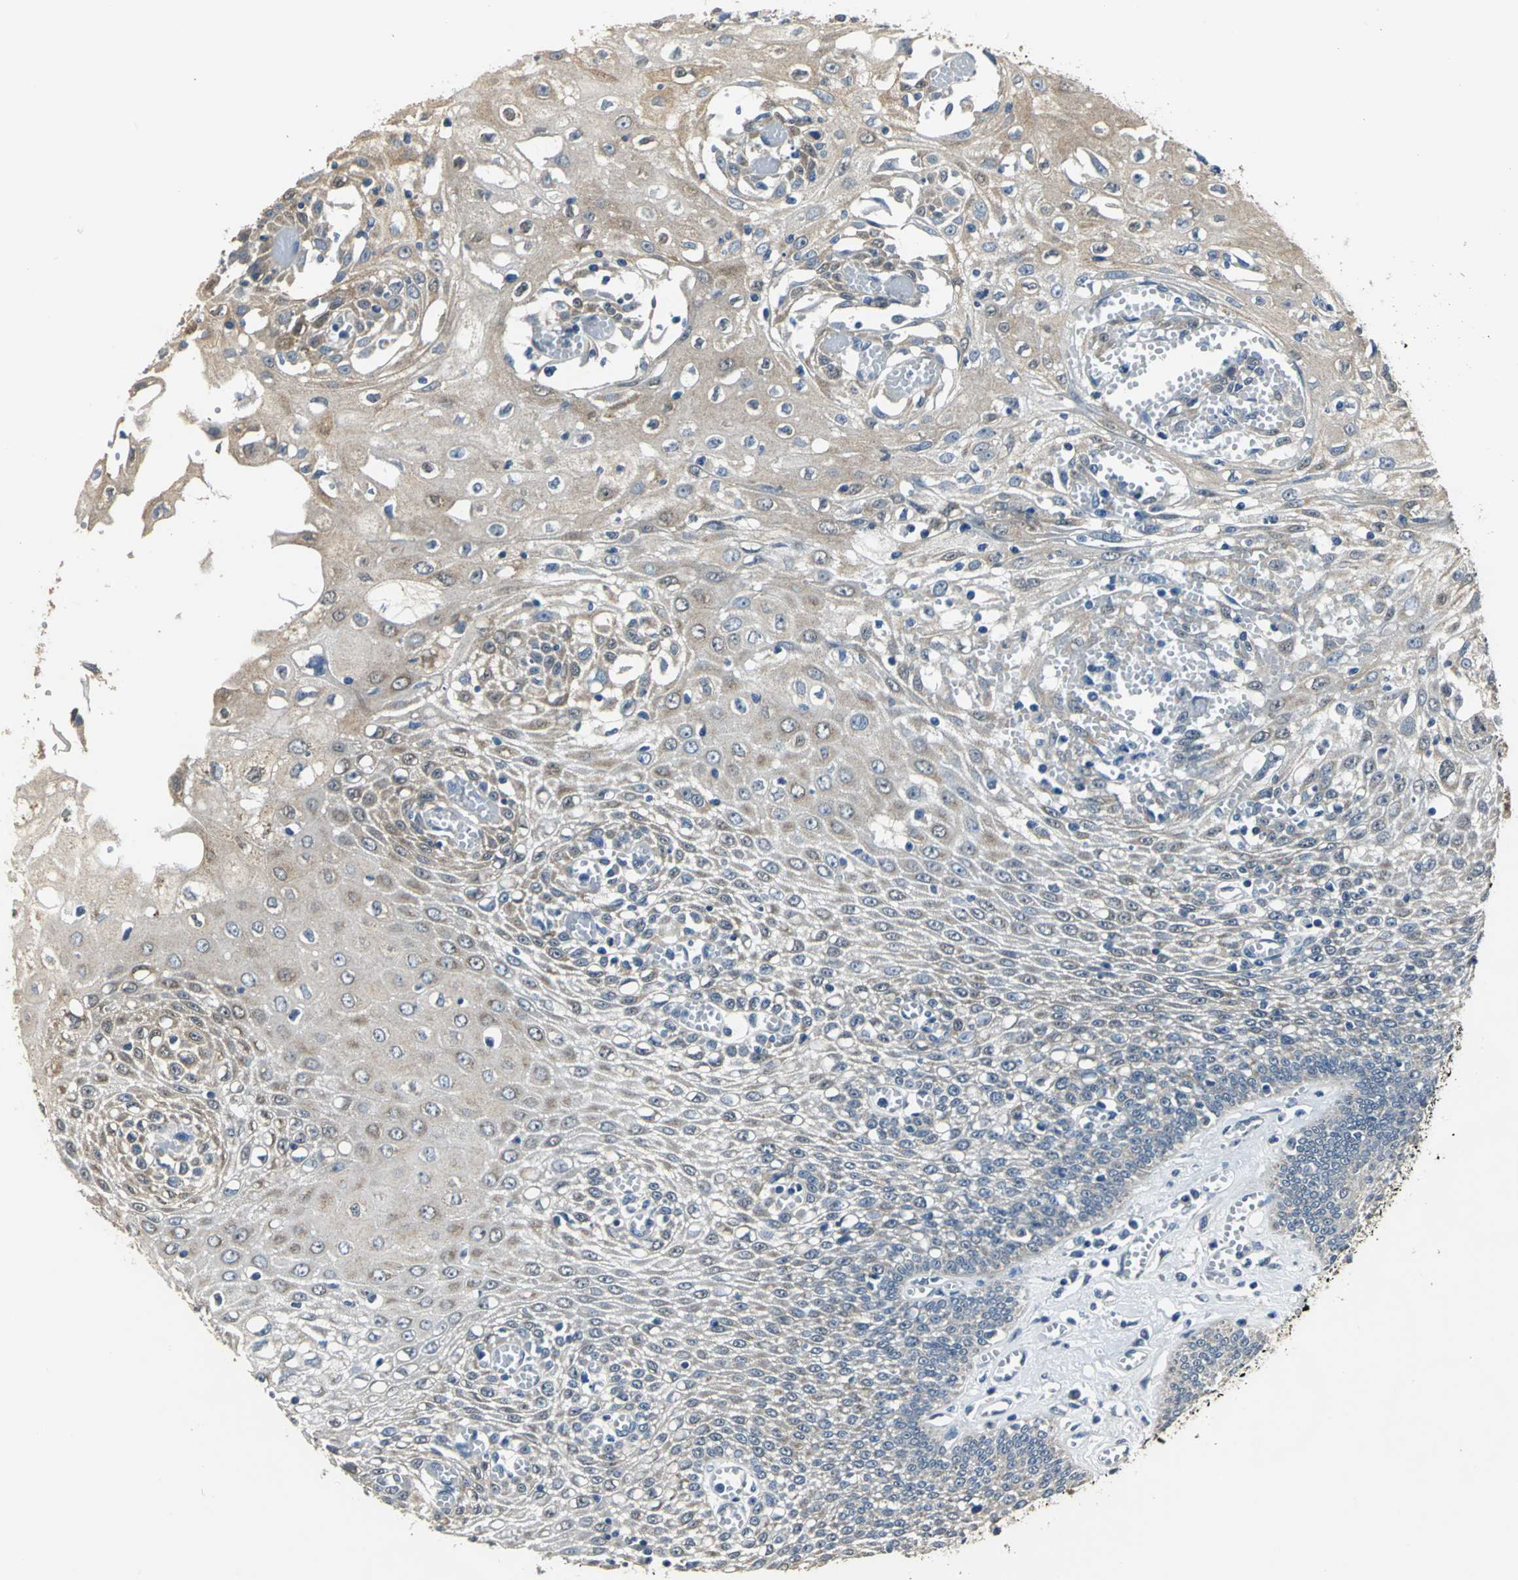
{"staining": {"intensity": "weak", "quantity": "25%-75%", "location": "cytoplasmic/membranous"}, "tissue": "esophagus", "cell_type": "Squamous epithelial cells", "image_type": "normal", "snomed": [{"axis": "morphology", "description": "Normal tissue, NOS"}, {"axis": "morphology", "description": "Squamous cell carcinoma, NOS"}, {"axis": "topography", "description": "Esophagus"}], "caption": "Esophagus stained with immunohistochemistry (IHC) displays weak cytoplasmic/membranous positivity in about 25%-75% of squamous epithelial cells.", "gene": "OCLN", "patient": {"sex": "male", "age": 65}}